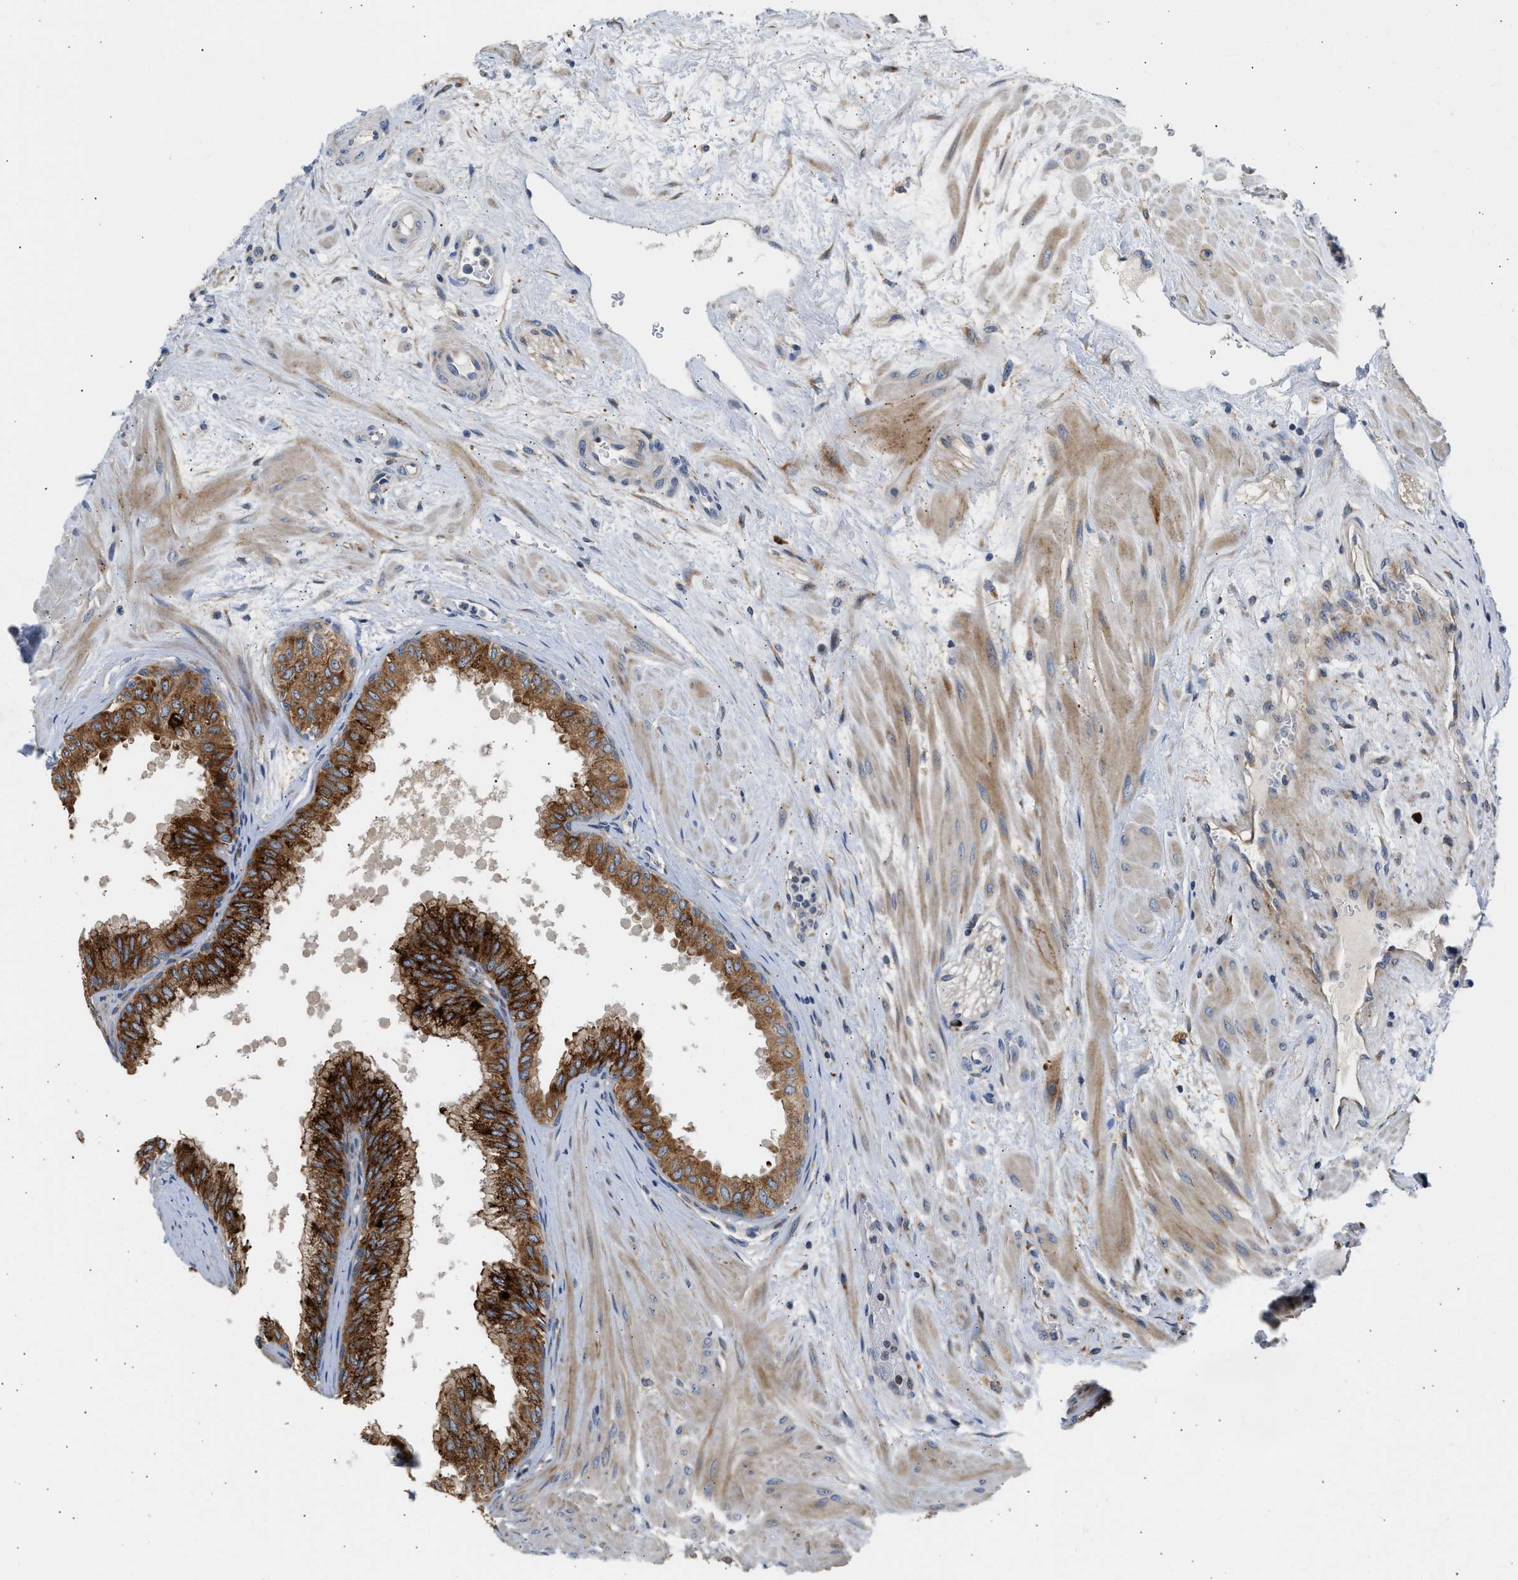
{"staining": {"intensity": "strong", "quantity": ">75%", "location": "cytoplasmic/membranous"}, "tissue": "seminal vesicle", "cell_type": "Glandular cells", "image_type": "normal", "snomed": [{"axis": "morphology", "description": "Normal tissue, NOS"}, {"axis": "topography", "description": "Prostate"}, {"axis": "topography", "description": "Seminal veicle"}], "caption": "Seminal vesicle was stained to show a protein in brown. There is high levels of strong cytoplasmic/membranous expression in about >75% of glandular cells.", "gene": "AMZ1", "patient": {"sex": "male", "age": 60}}